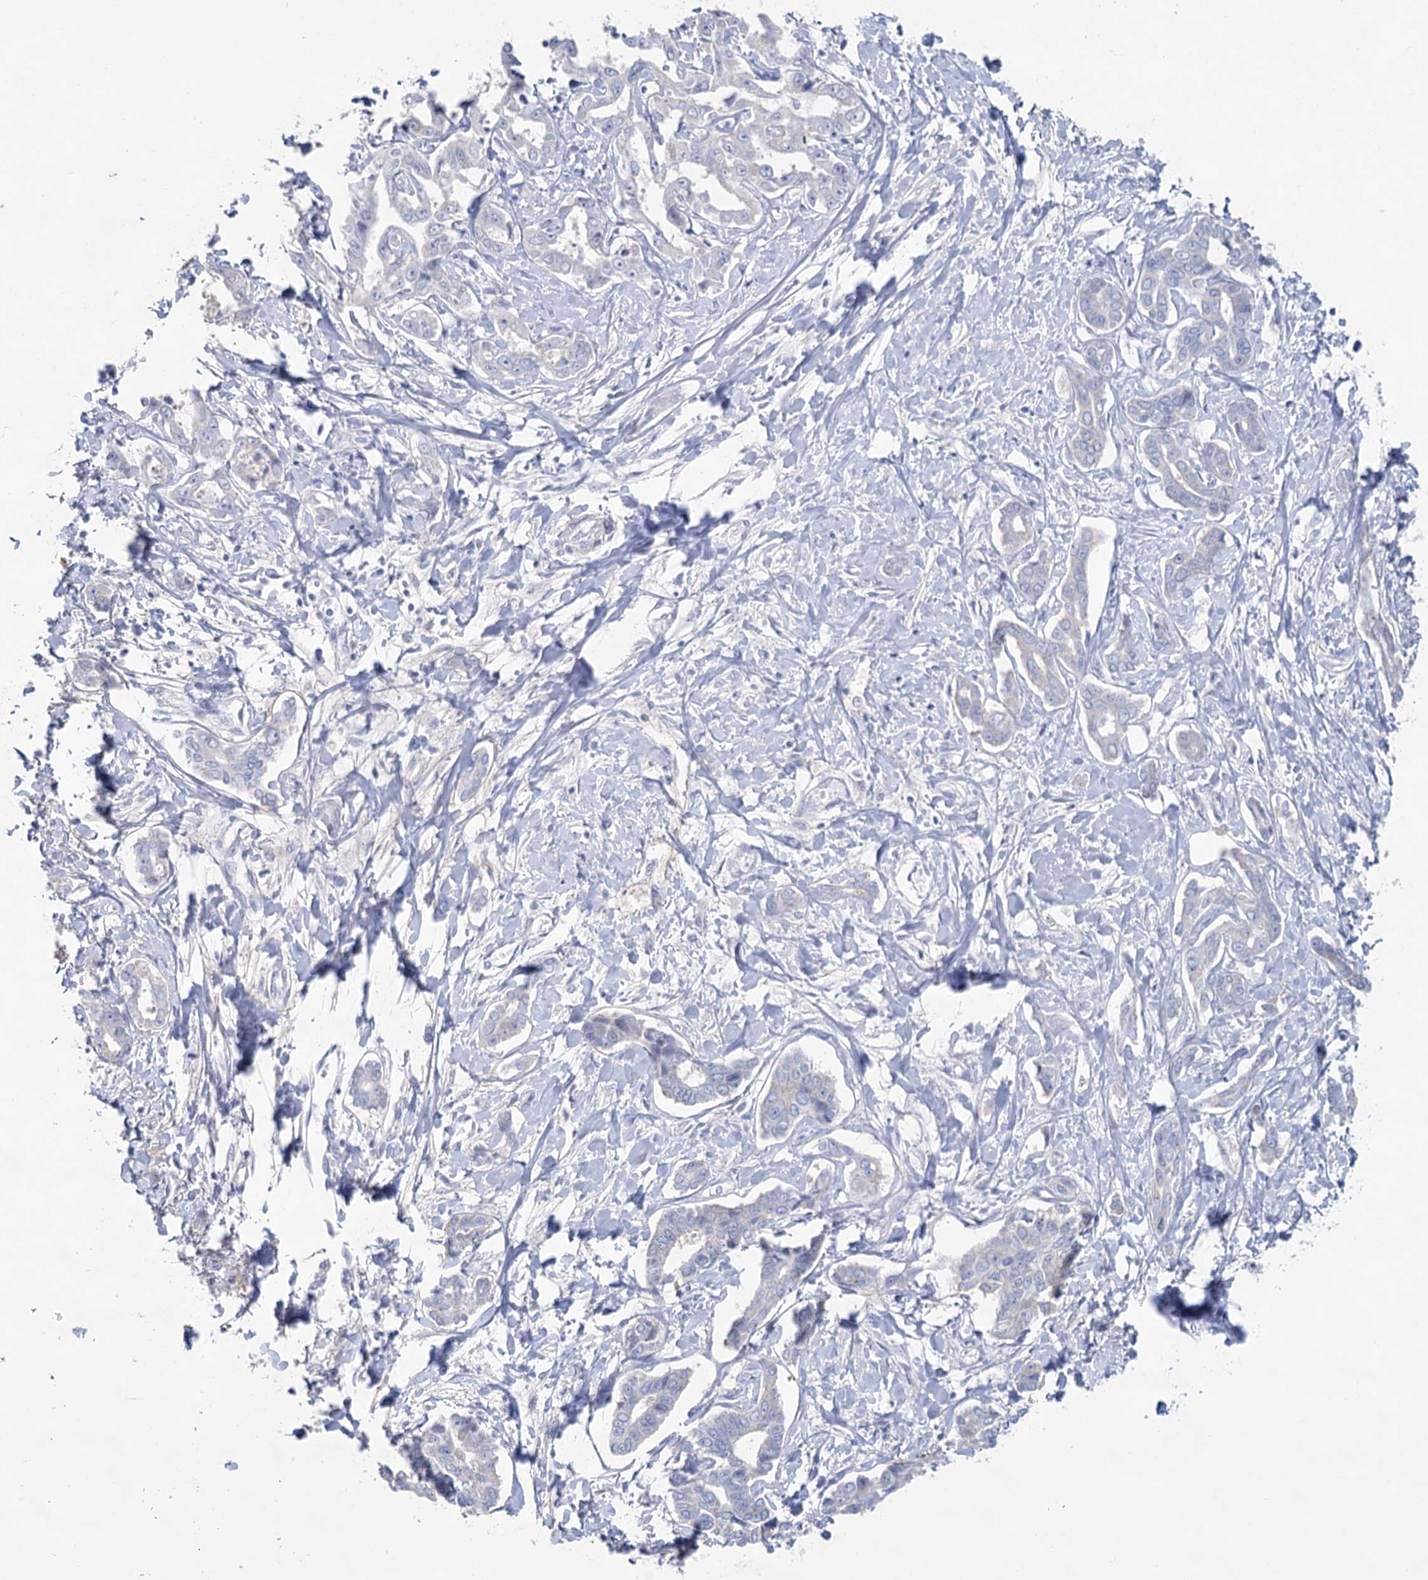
{"staining": {"intensity": "negative", "quantity": "none", "location": "none"}, "tissue": "liver cancer", "cell_type": "Tumor cells", "image_type": "cancer", "snomed": [{"axis": "morphology", "description": "Cholangiocarcinoma"}, {"axis": "topography", "description": "Liver"}], "caption": "This is a micrograph of immunohistochemistry staining of liver cholangiocarcinoma, which shows no positivity in tumor cells.", "gene": "CCDC88A", "patient": {"sex": "male", "age": 59}}